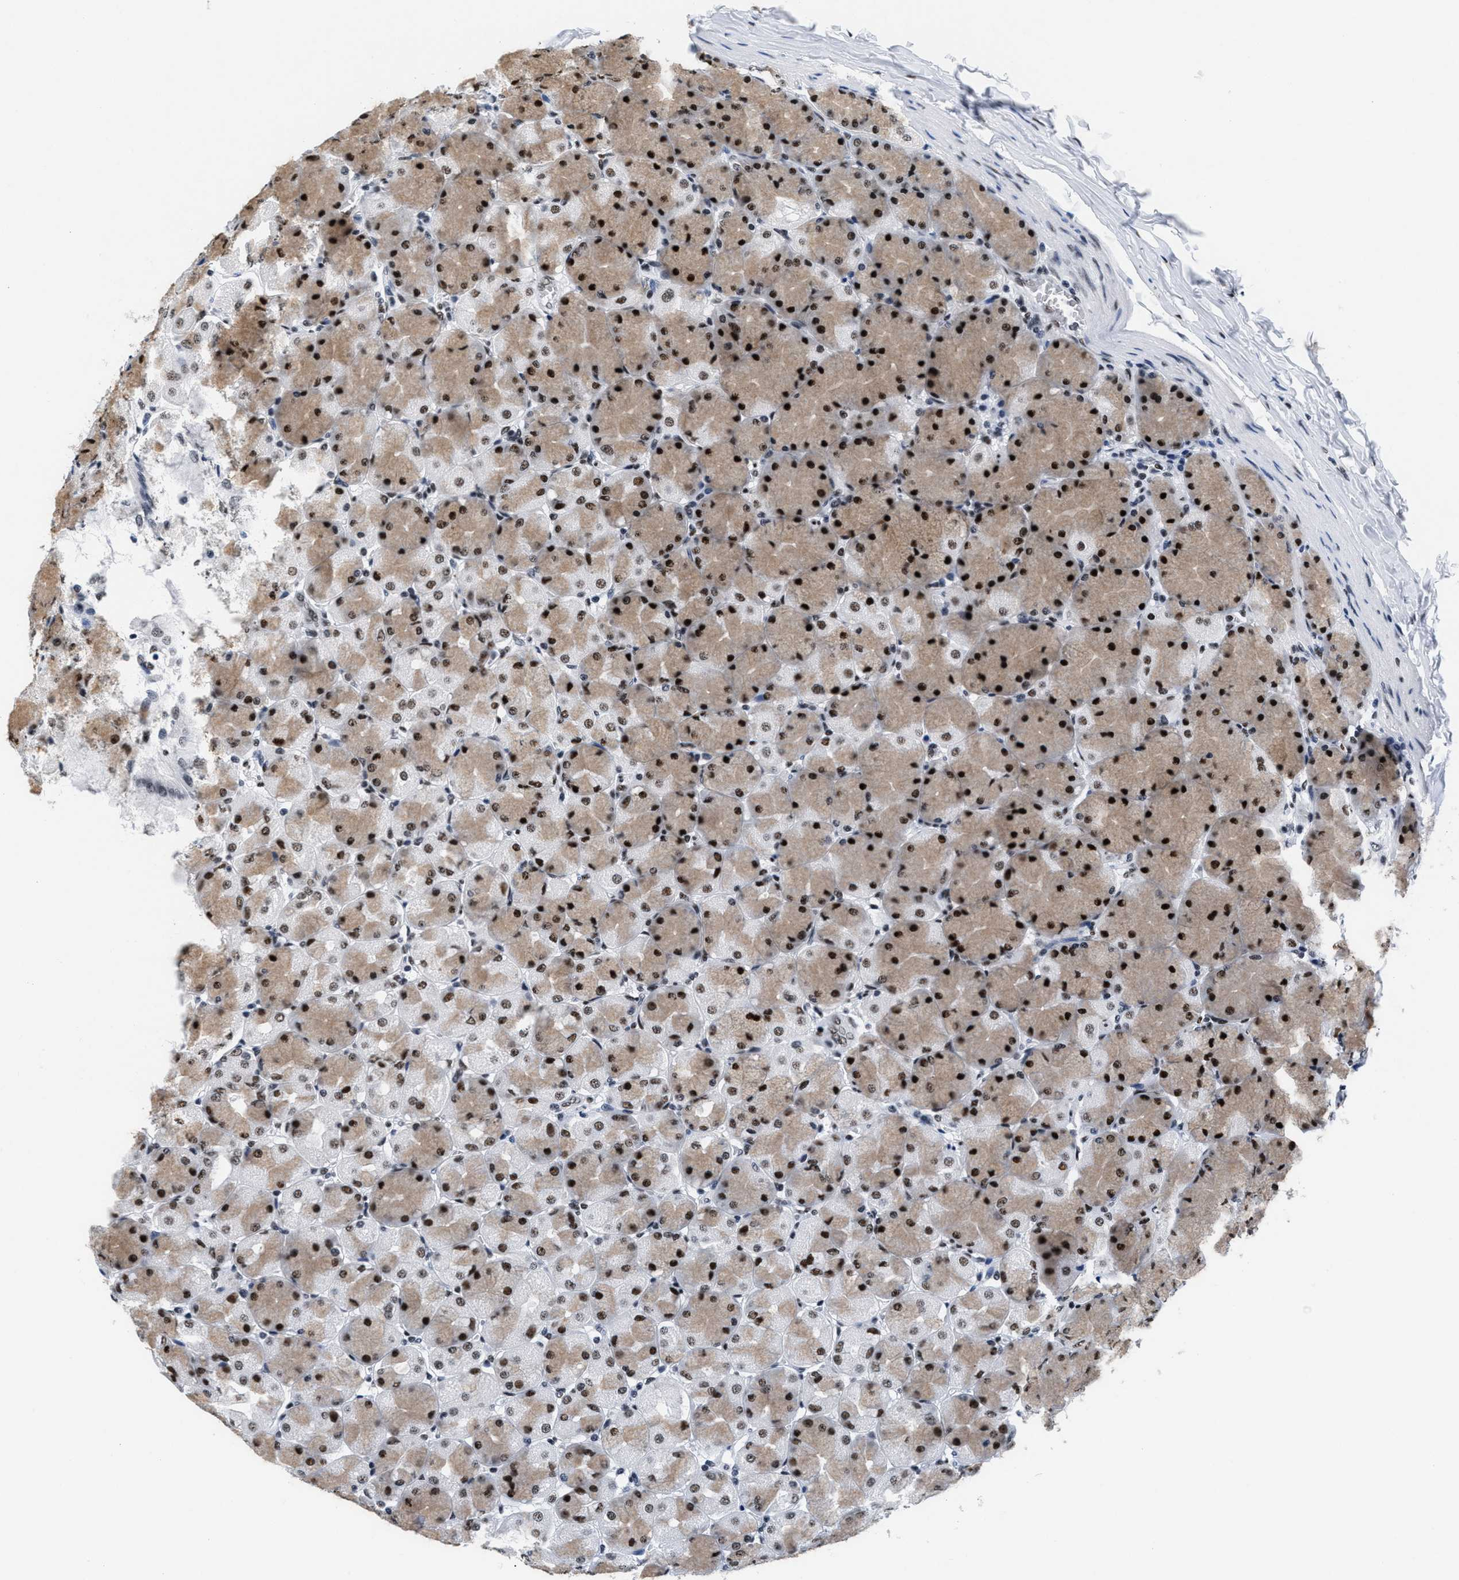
{"staining": {"intensity": "strong", "quantity": ">75%", "location": "cytoplasmic/membranous,nuclear"}, "tissue": "stomach", "cell_type": "Glandular cells", "image_type": "normal", "snomed": [{"axis": "morphology", "description": "Normal tissue, NOS"}, {"axis": "topography", "description": "Stomach, upper"}], "caption": "Stomach stained with immunohistochemistry demonstrates strong cytoplasmic/membranous,nuclear staining in about >75% of glandular cells.", "gene": "RAD50", "patient": {"sex": "female", "age": 56}}